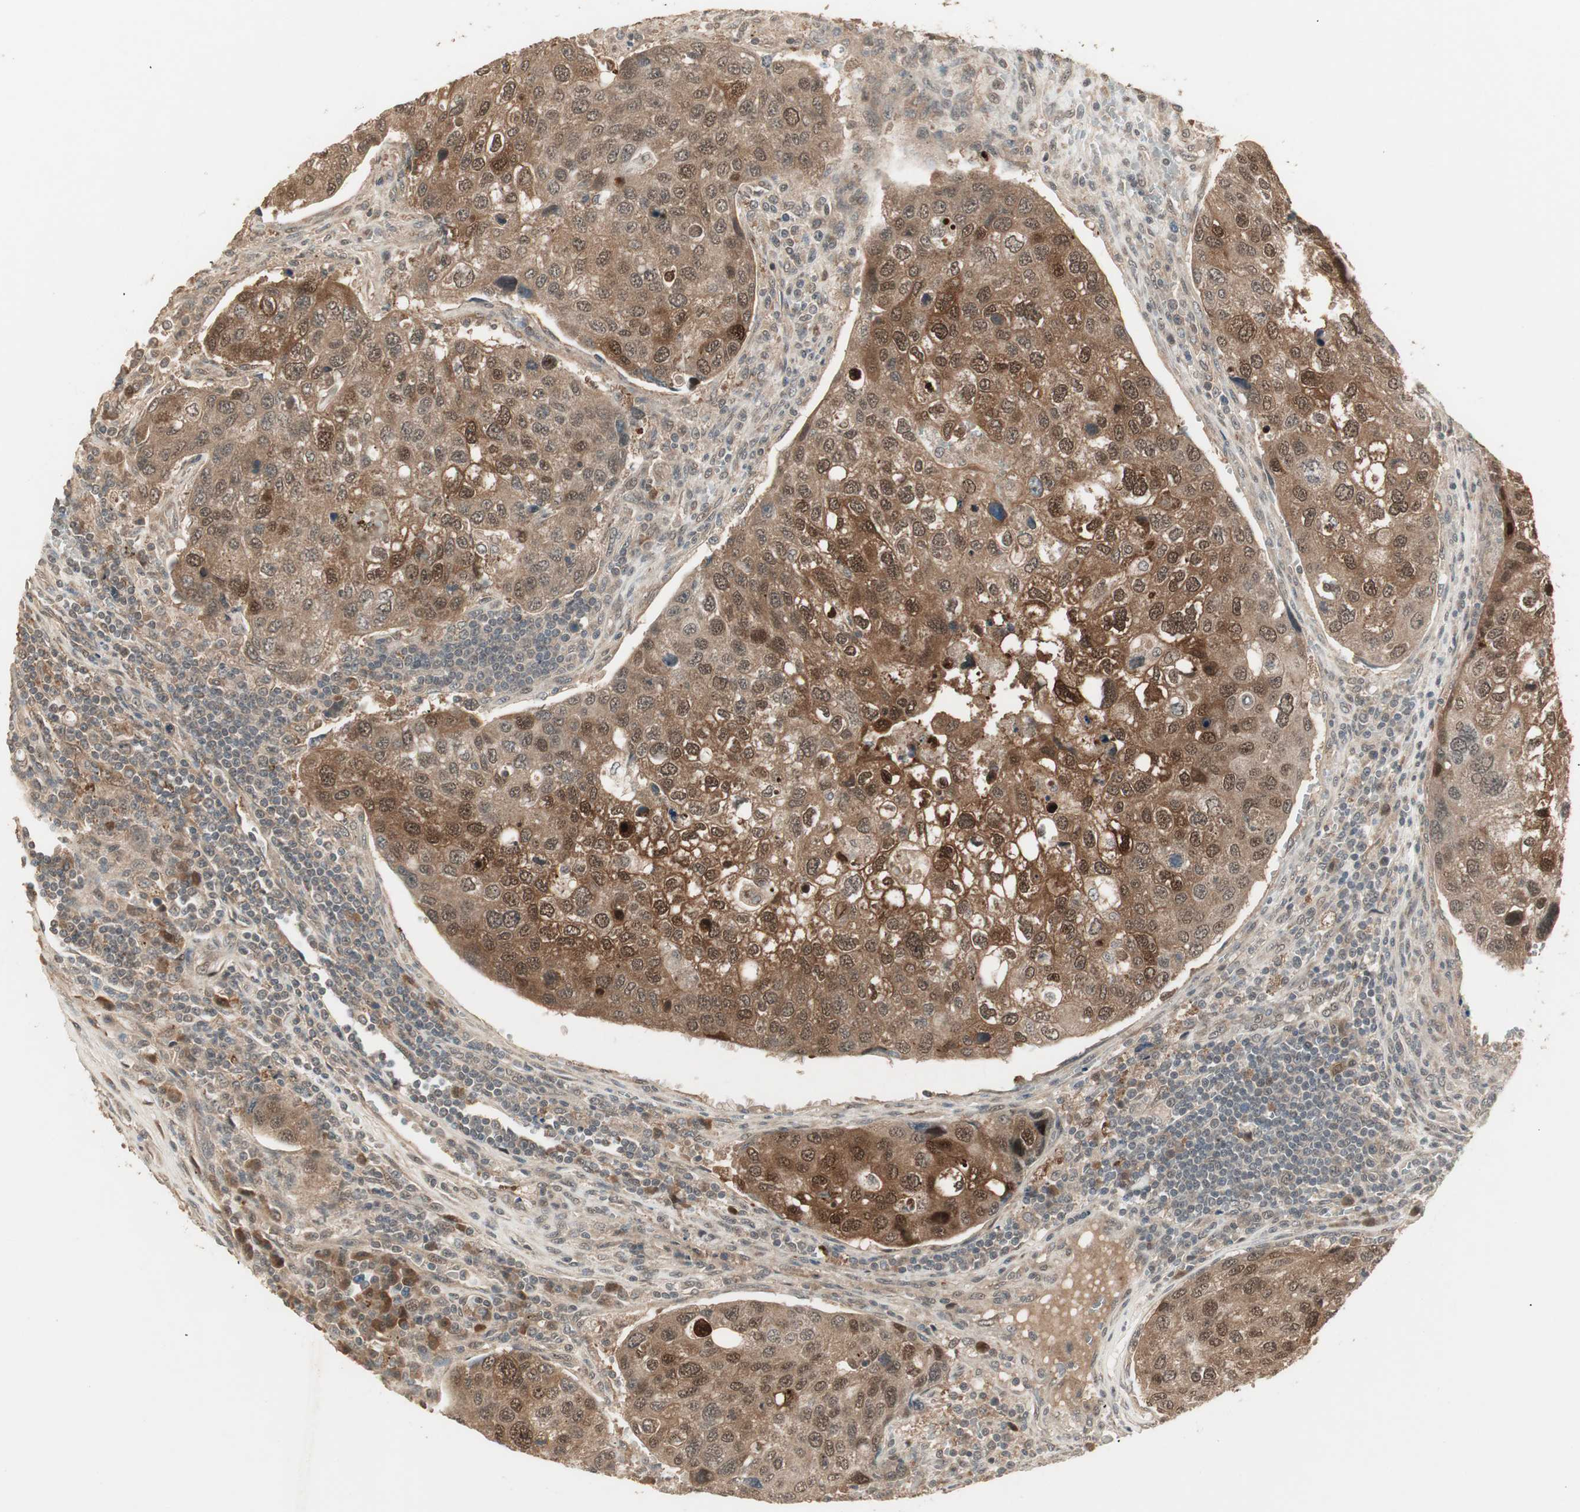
{"staining": {"intensity": "strong", "quantity": ">75%", "location": "cytoplasmic/membranous,nuclear"}, "tissue": "urothelial cancer", "cell_type": "Tumor cells", "image_type": "cancer", "snomed": [{"axis": "morphology", "description": "Urothelial carcinoma, High grade"}, {"axis": "topography", "description": "Lymph node"}, {"axis": "topography", "description": "Urinary bladder"}], "caption": "This histopathology image demonstrates IHC staining of human urothelial cancer, with high strong cytoplasmic/membranous and nuclear staining in about >75% of tumor cells.", "gene": "ZSCAN31", "patient": {"sex": "male", "age": 51}}